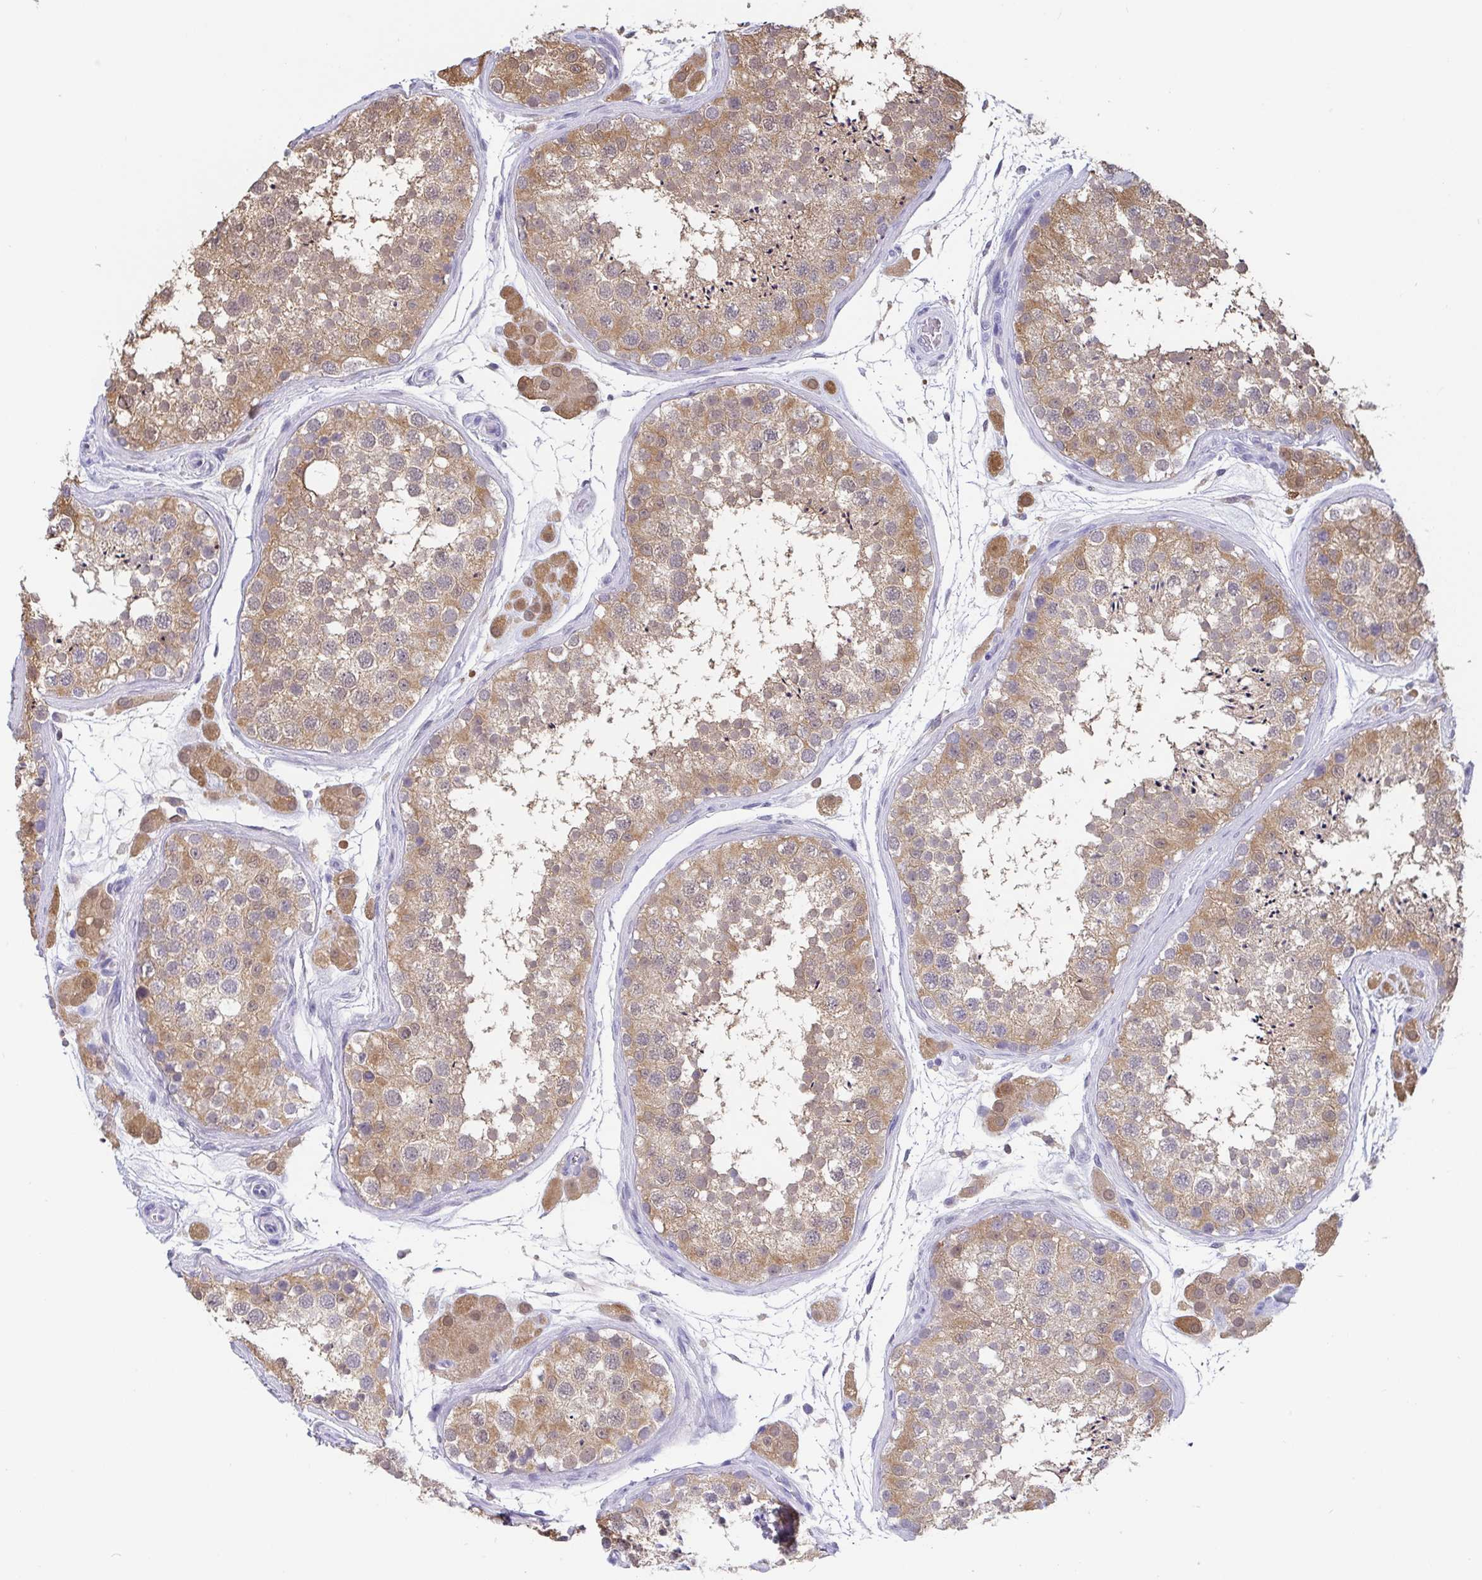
{"staining": {"intensity": "moderate", "quantity": ">75%", "location": "cytoplasmic/membranous"}, "tissue": "testis", "cell_type": "Cells in seminiferous ducts", "image_type": "normal", "snomed": [{"axis": "morphology", "description": "Normal tissue, NOS"}, {"axis": "topography", "description": "Testis"}], "caption": "Normal testis demonstrates moderate cytoplasmic/membranous expression in approximately >75% of cells in seminiferous ducts (IHC, brightfield microscopy, high magnification)..", "gene": "IDH1", "patient": {"sex": "male", "age": 41}}